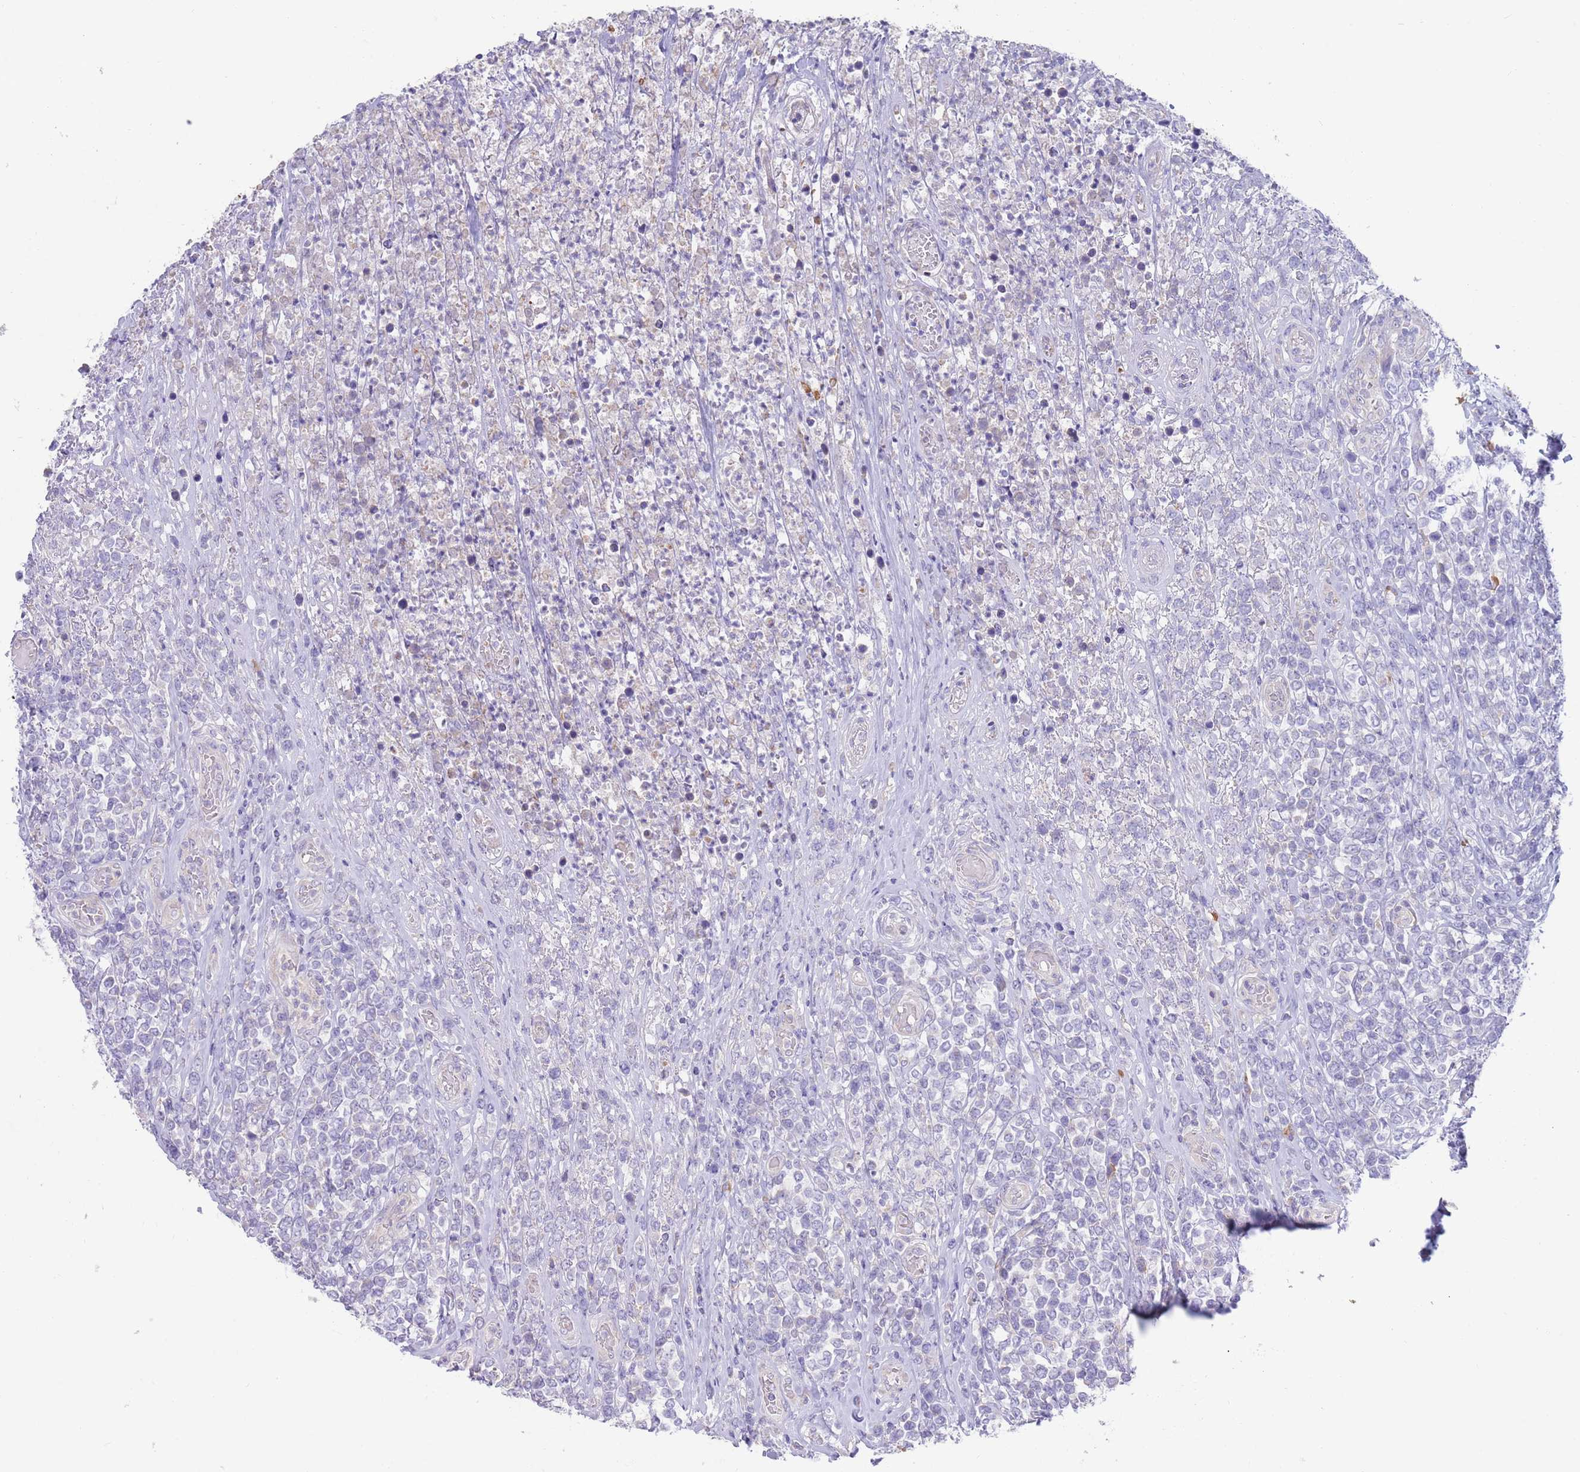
{"staining": {"intensity": "negative", "quantity": "none", "location": "none"}, "tissue": "lymphoma", "cell_type": "Tumor cells", "image_type": "cancer", "snomed": [{"axis": "morphology", "description": "Malignant lymphoma, non-Hodgkin's type, High grade"}, {"axis": "topography", "description": "Soft tissue"}], "caption": "This is an IHC image of human malignant lymphoma, non-Hodgkin's type (high-grade). There is no expression in tumor cells.", "gene": "CCDC149", "patient": {"sex": "female", "age": 56}}